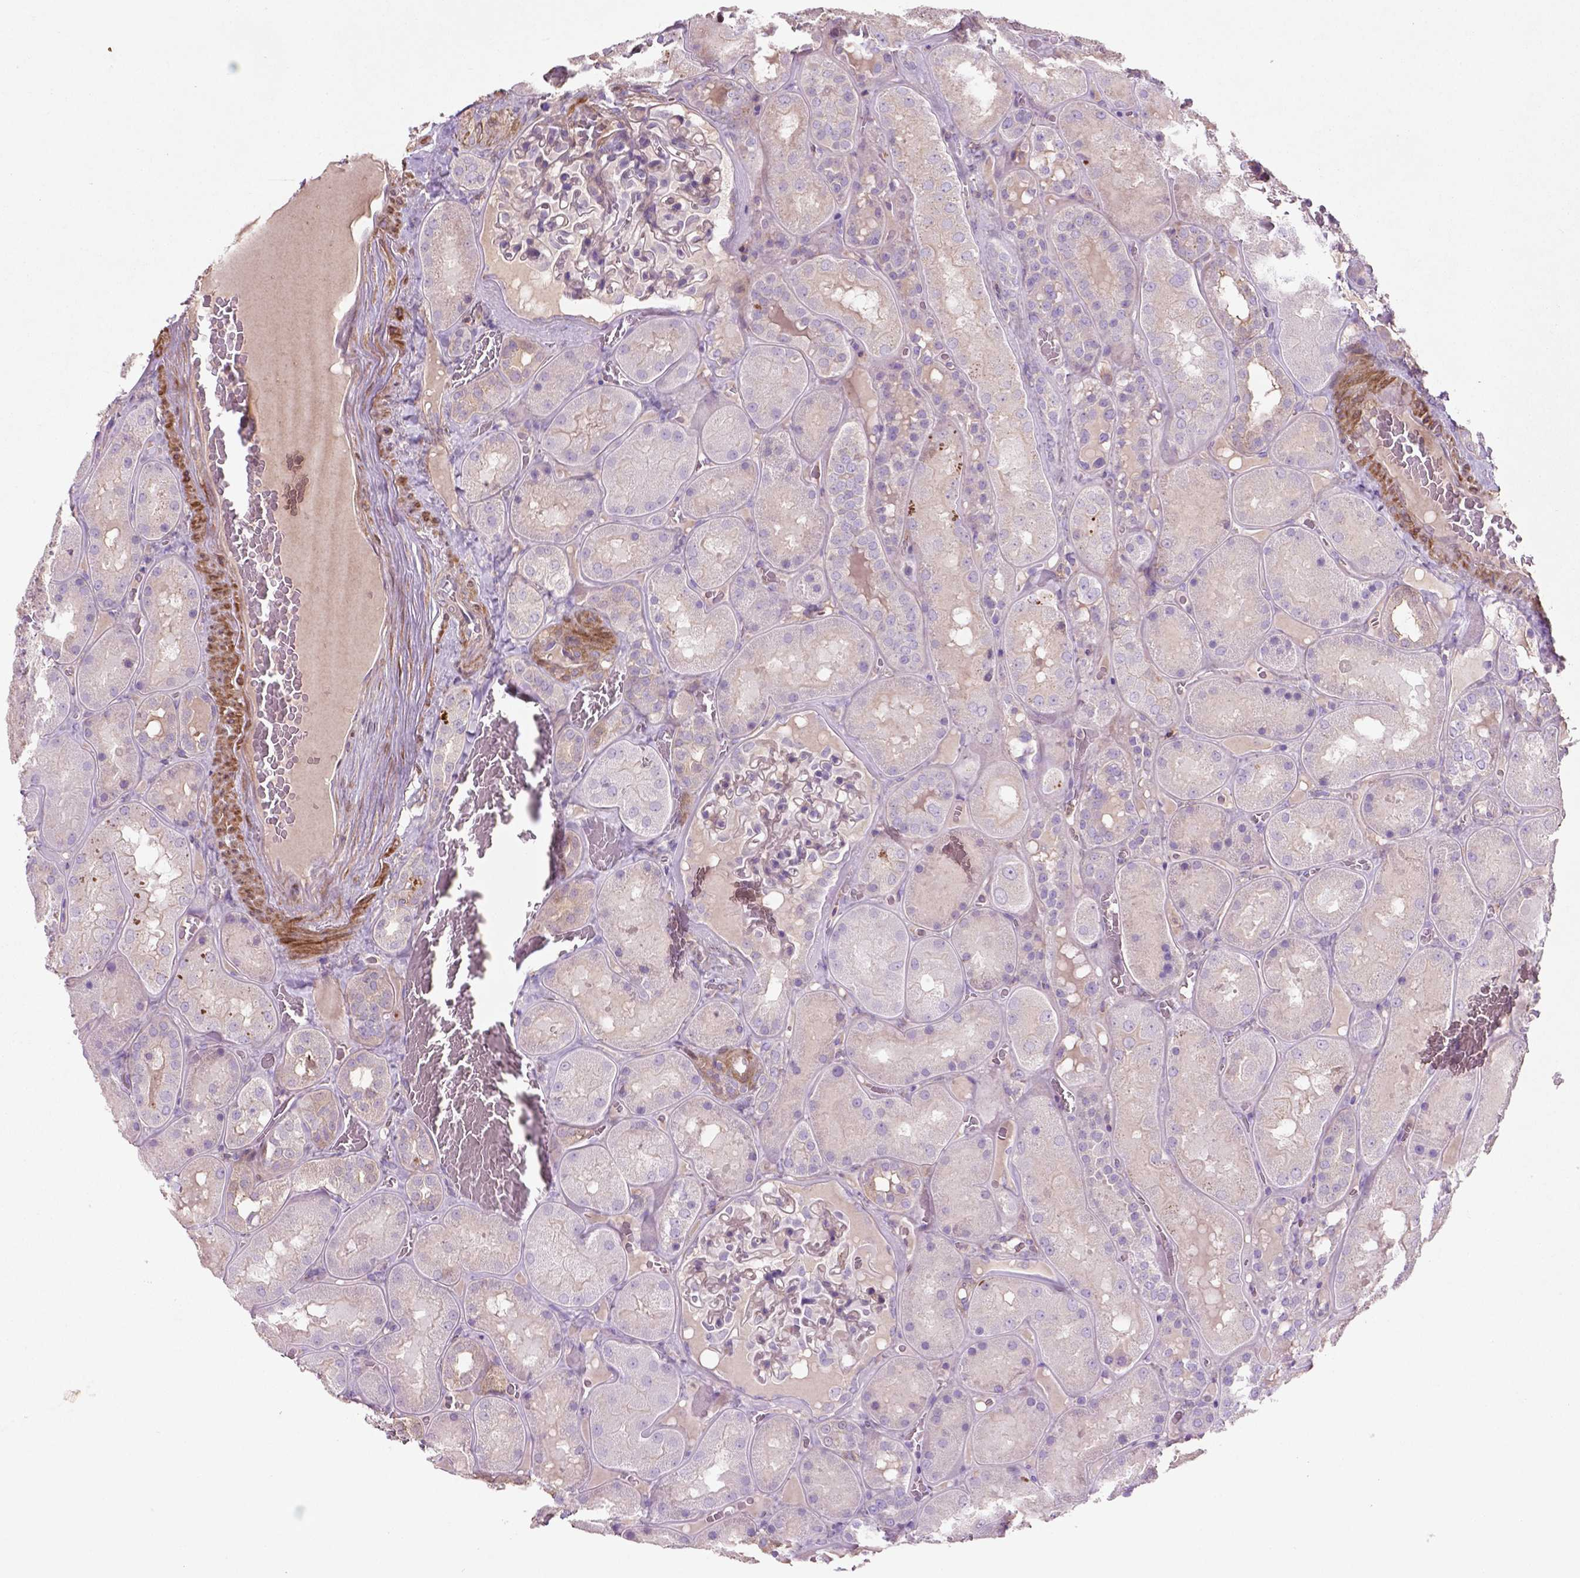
{"staining": {"intensity": "negative", "quantity": "none", "location": "none"}, "tissue": "kidney", "cell_type": "Cells in glomeruli", "image_type": "normal", "snomed": [{"axis": "morphology", "description": "Normal tissue, NOS"}, {"axis": "topography", "description": "Kidney"}], "caption": "Histopathology image shows no significant protein expression in cells in glomeruli of unremarkable kidney.", "gene": "BMP4", "patient": {"sex": "male", "age": 73}}